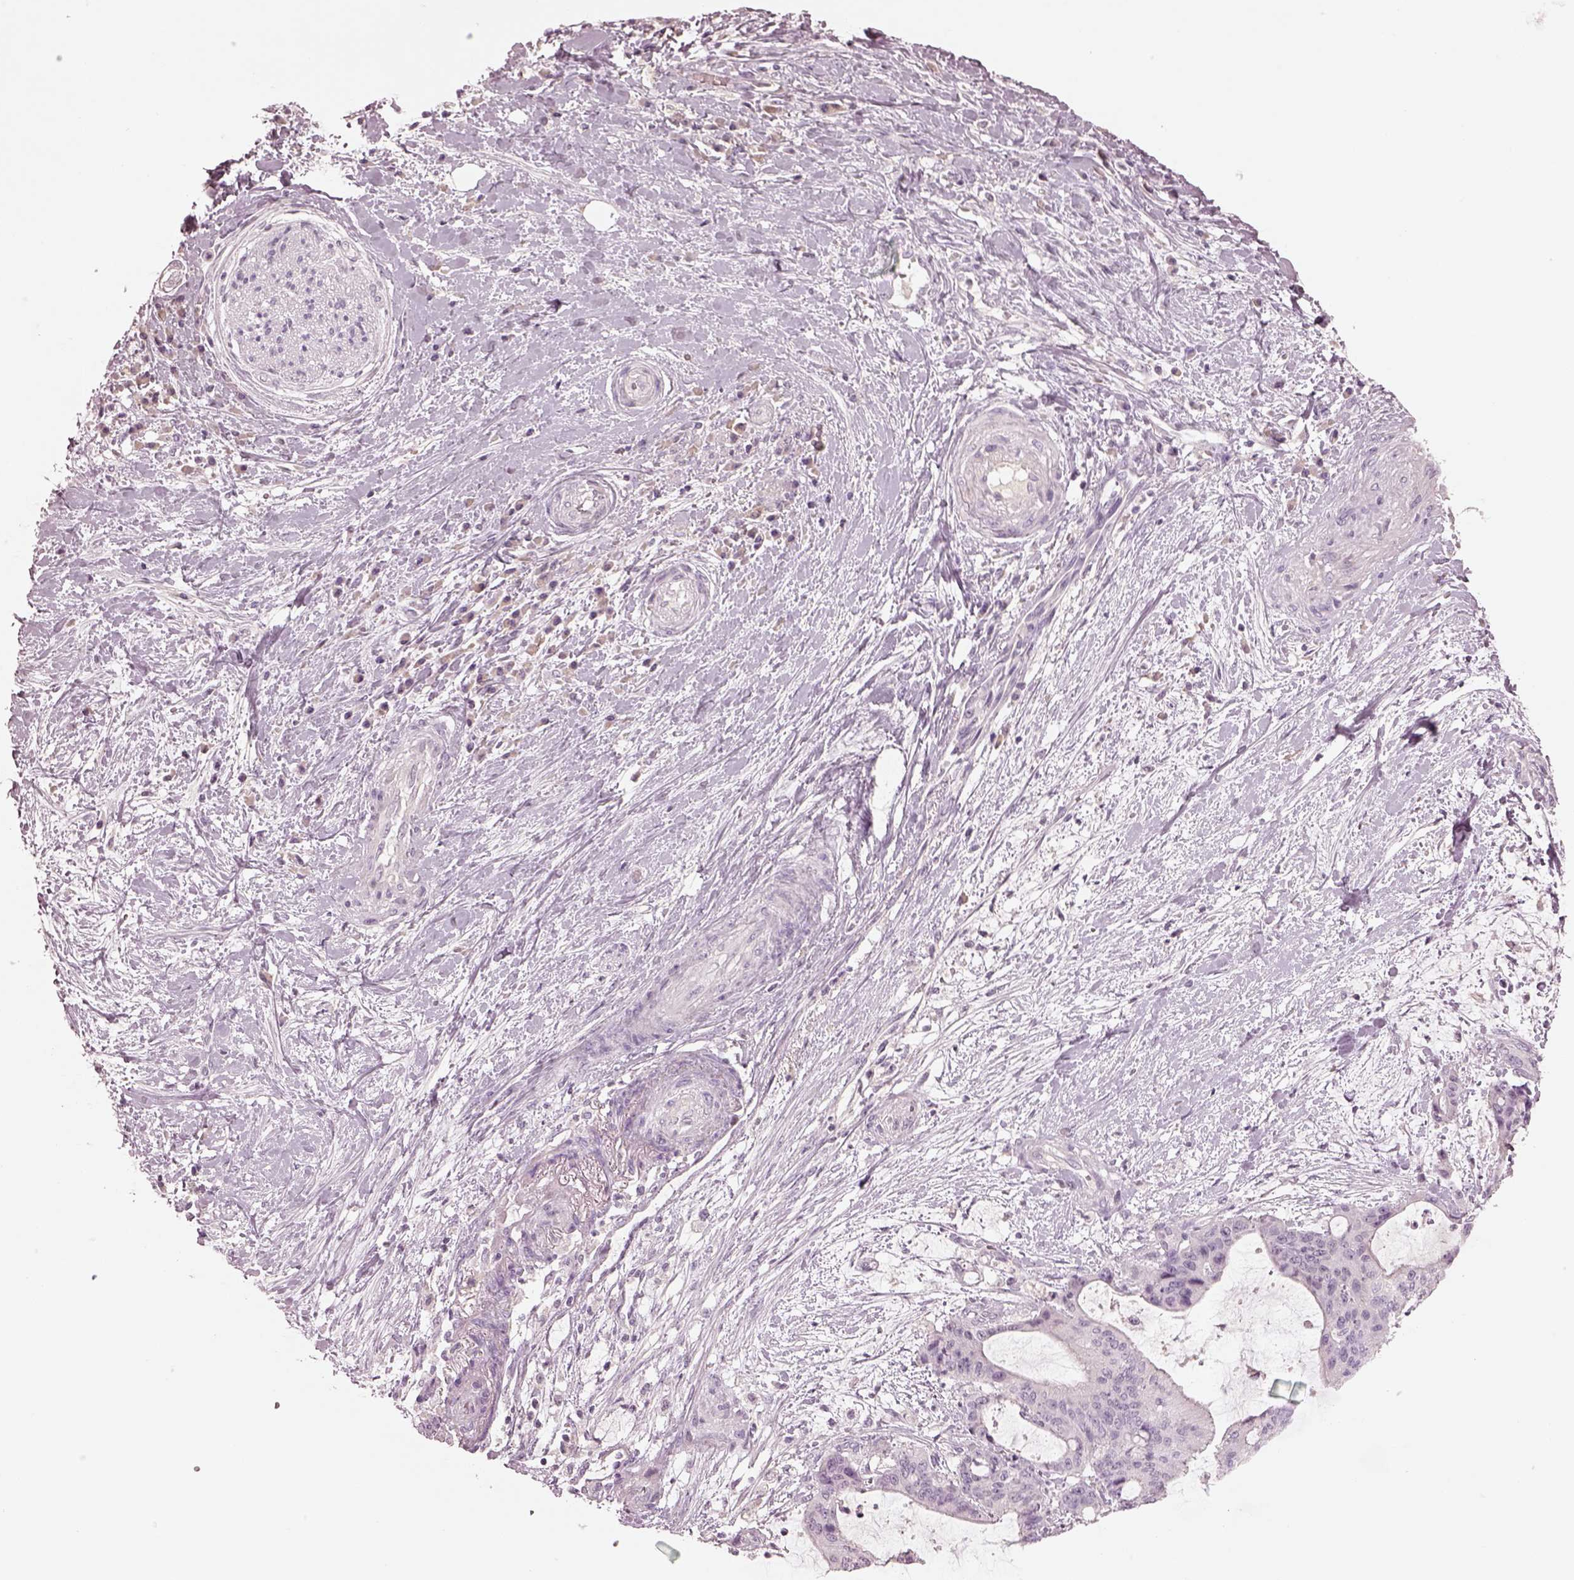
{"staining": {"intensity": "negative", "quantity": "none", "location": "none"}, "tissue": "liver cancer", "cell_type": "Tumor cells", "image_type": "cancer", "snomed": [{"axis": "morphology", "description": "Cholangiocarcinoma"}, {"axis": "topography", "description": "Liver"}], "caption": "A micrograph of human liver cancer is negative for staining in tumor cells.", "gene": "SPATA6L", "patient": {"sex": "female", "age": 73}}